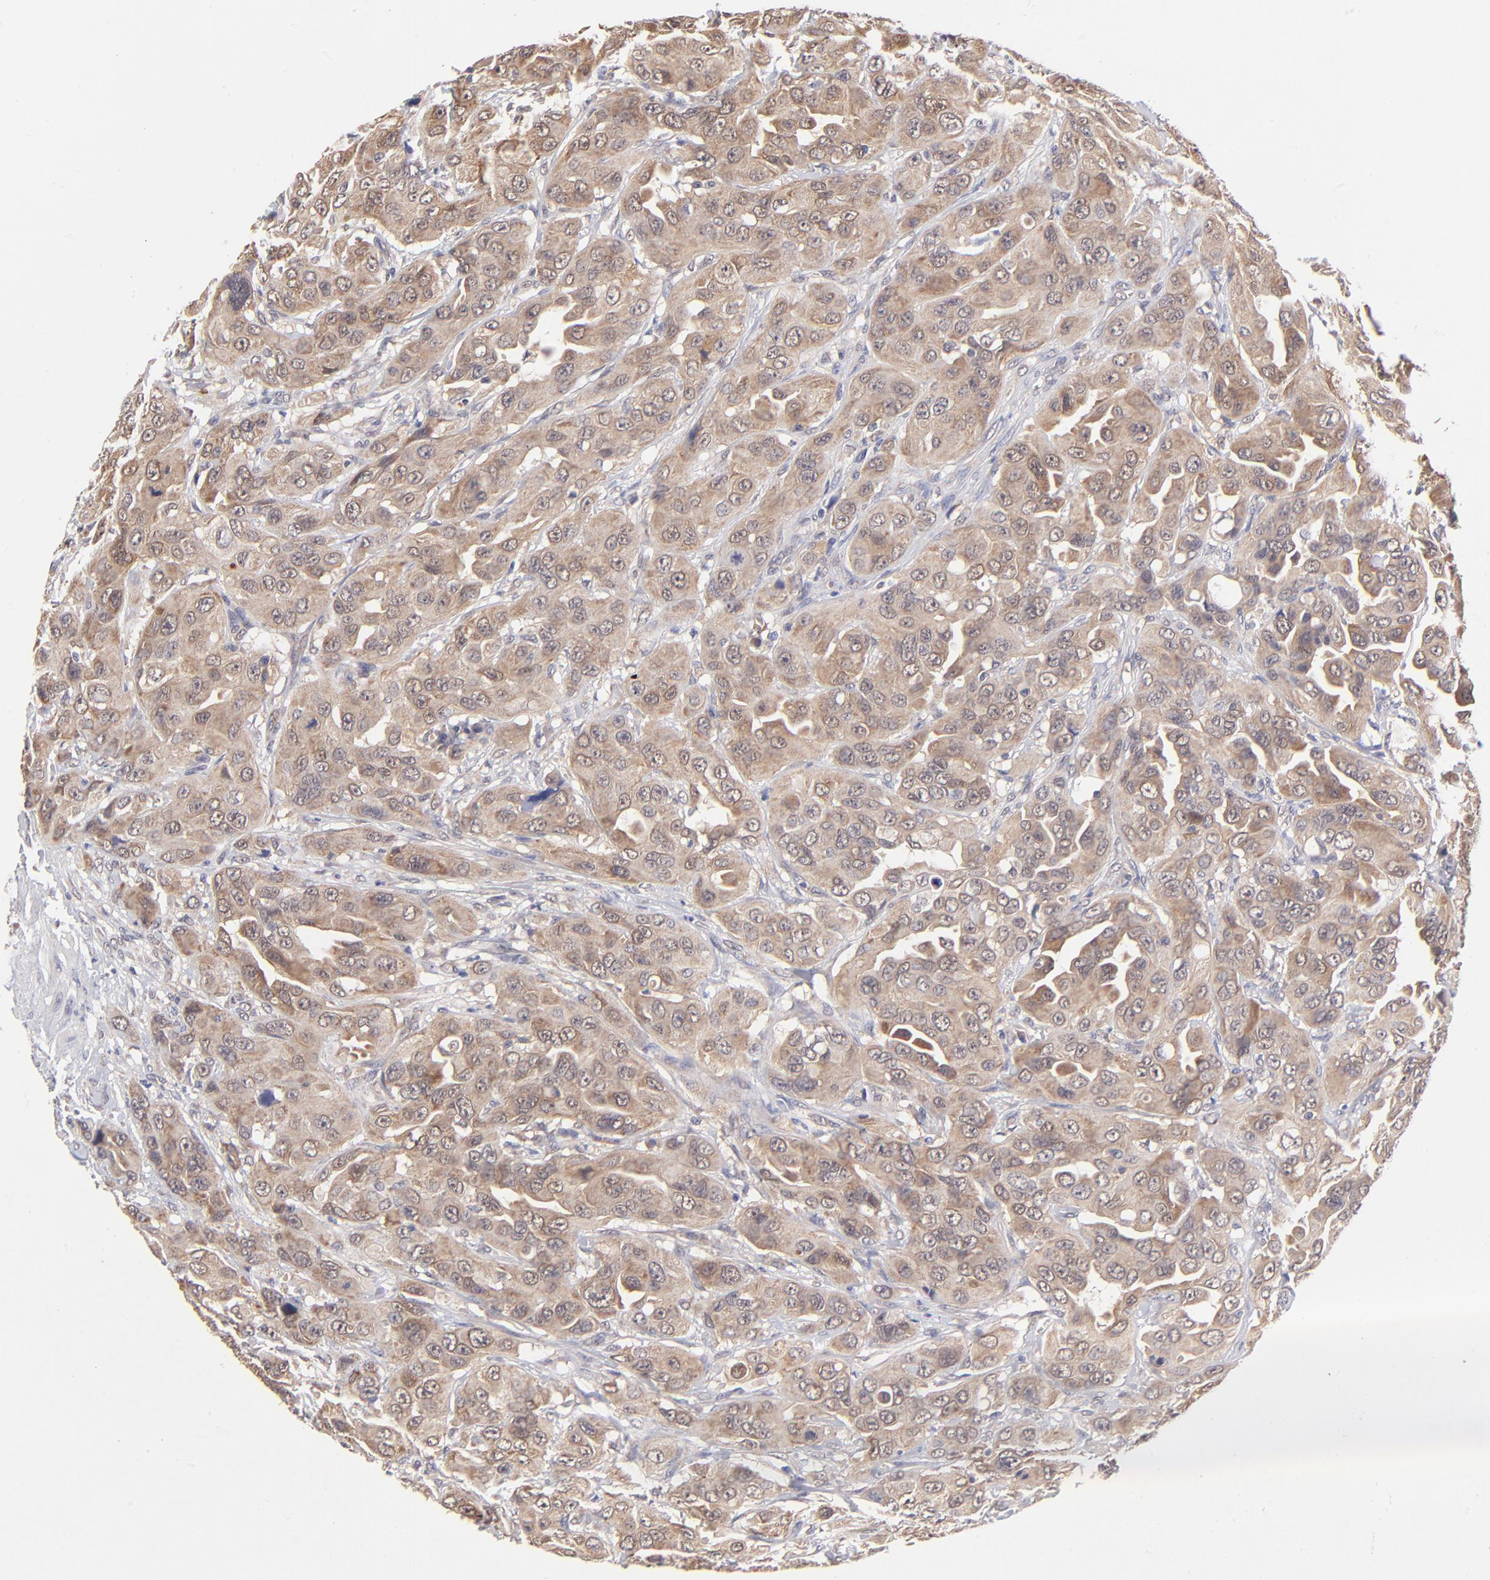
{"staining": {"intensity": "moderate", "quantity": ">75%", "location": "cytoplasmic/membranous"}, "tissue": "urothelial cancer", "cell_type": "Tumor cells", "image_type": "cancer", "snomed": [{"axis": "morphology", "description": "Urothelial carcinoma, High grade"}, {"axis": "topography", "description": "Urinary bladder"}], "caption": "About >75% of tumor cells in human high-grade urothelial carcinoma reveal moderate cytoplasmic/membranous protein staining as visualized by brown immunohistochemical staining.", "gene": "UBE2H", "patient": {"sex": "male", "age": 73}}